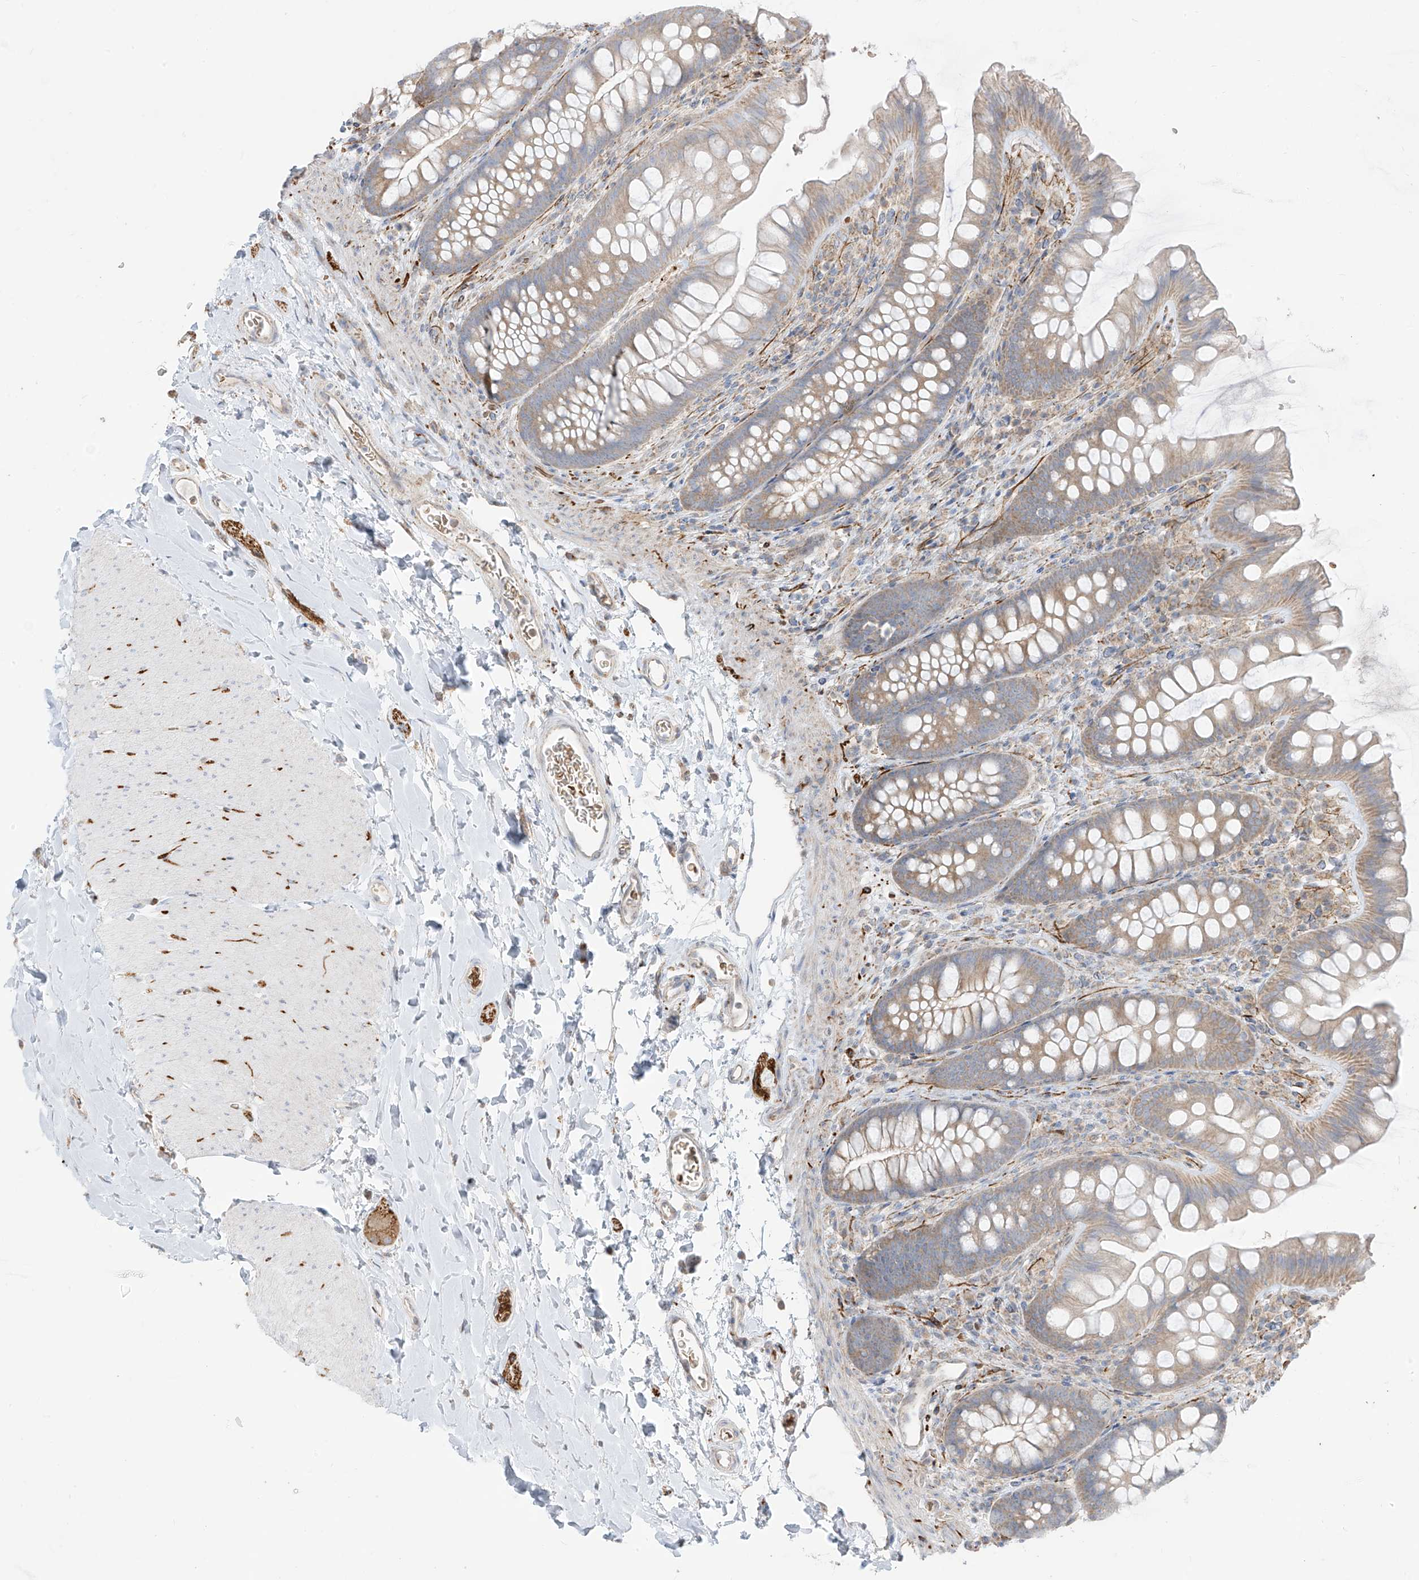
{"staining": {"intensity": "negative", "quantity": "none", "location": "none"}, "tissue": "colon", "cell_type": "Endothelial cells", "image_type": "normal", "snomed": [{"axis": "morphology", "description": "Normal tissue, NOS"}, {"axis": "topography", "description": "Colon"}], "caption": "Immunohistochemistry (IHC) of benign colon shows no positivity in endothelial cells.", "gene": "ARHGEF40", "patient": {"sex": "female", "age": 62}}